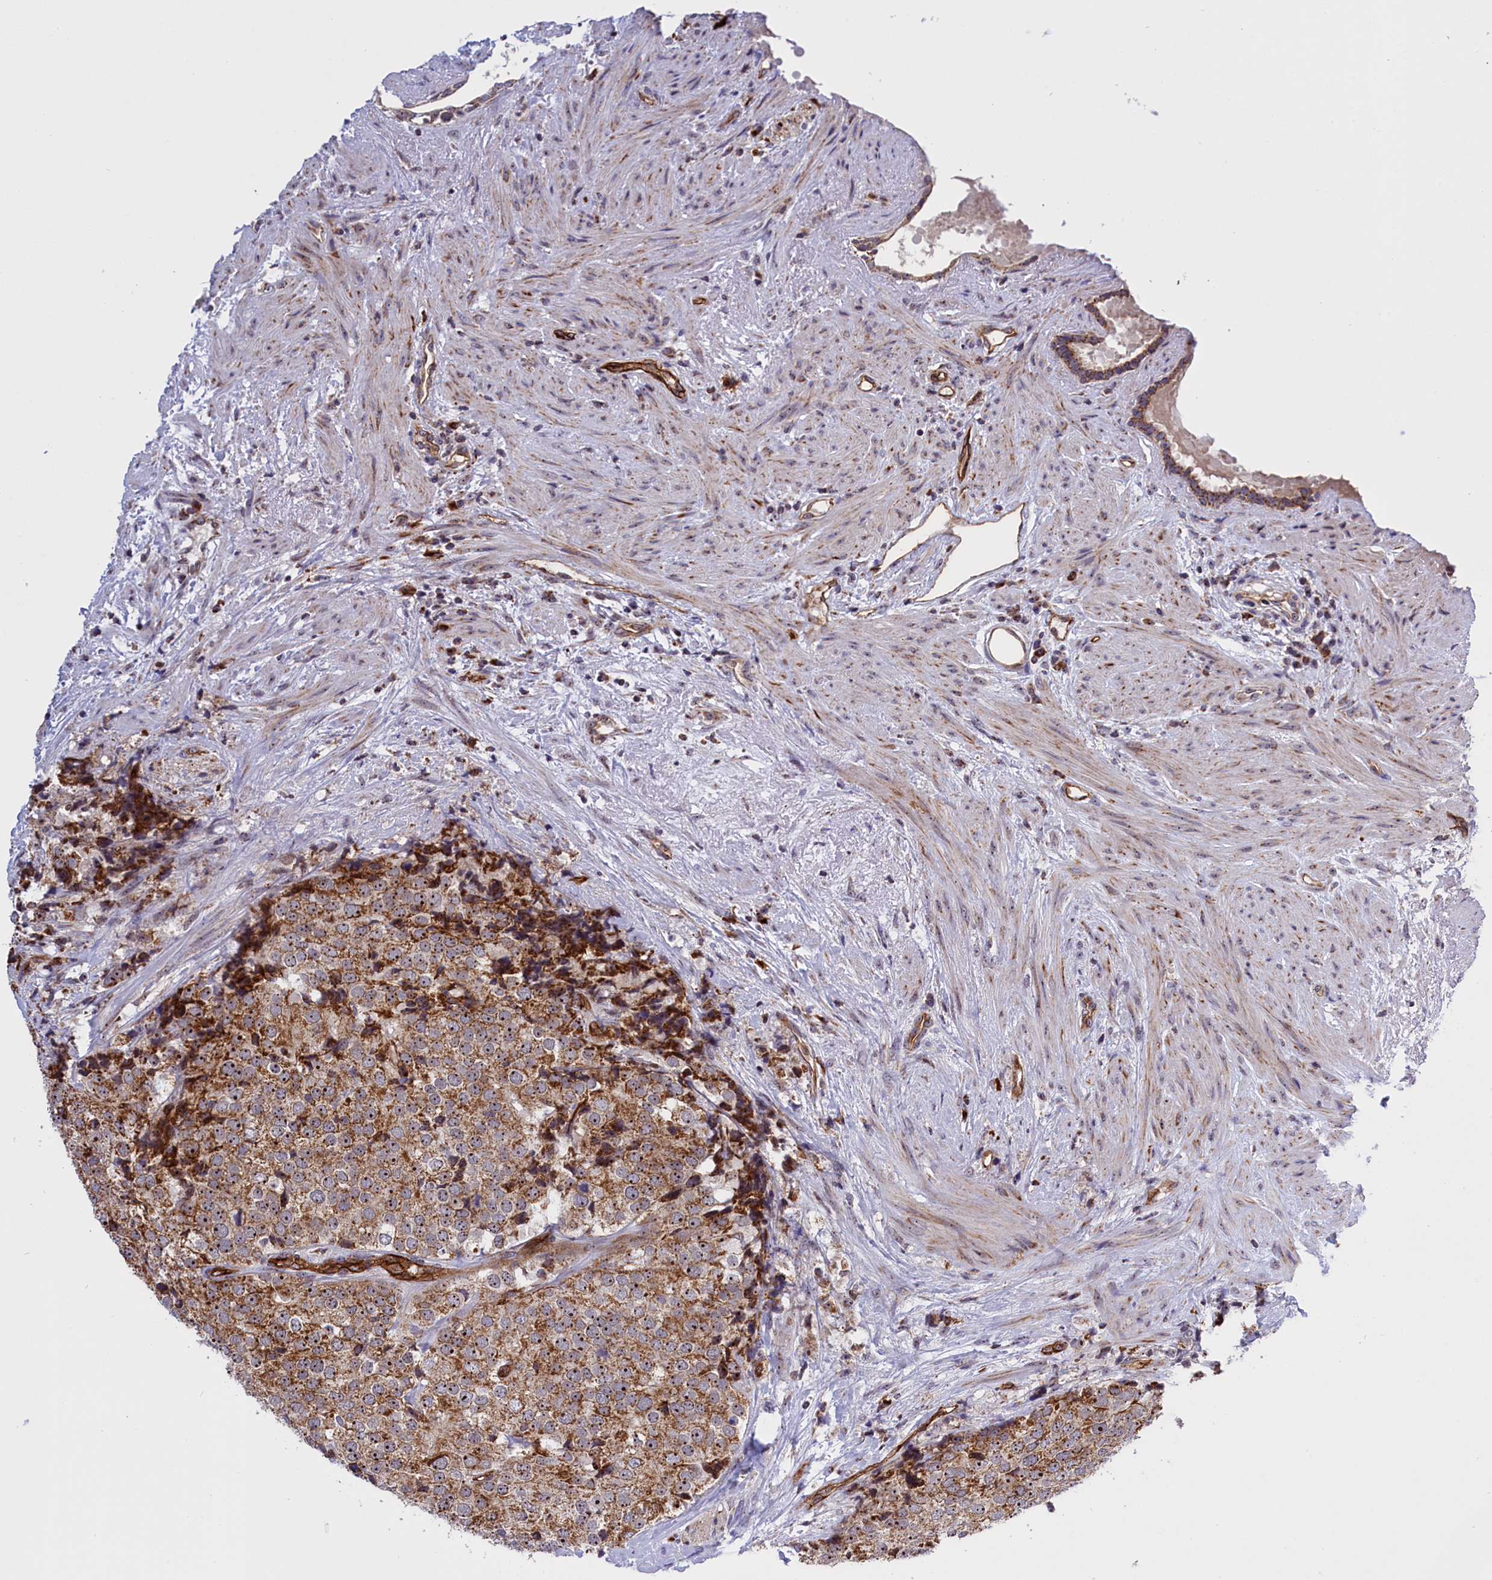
{"staining": {"intensity": "moderate", "quantity": ">75%", "location": "cytoplasmic/membranous,nuclear"}, "tissue": "prostate cancer", "cell_type": "Tumor cells", "image_type": "cancer", "snomed": [{"axis": "morphology", "description": "Adenocarcinoma, High grade"}, {"axis": "topography", "description": "Prostate"}], "caption": "A medium amount of moderate cytoplasmic/membranous and nuclear positivity is appreciated in approximately >75% of tumor cells in adenocarcinoma (high-grade) (prostate) tissue.", "gene": "MPND", "patient": {"sex": "male", "age": 49}}